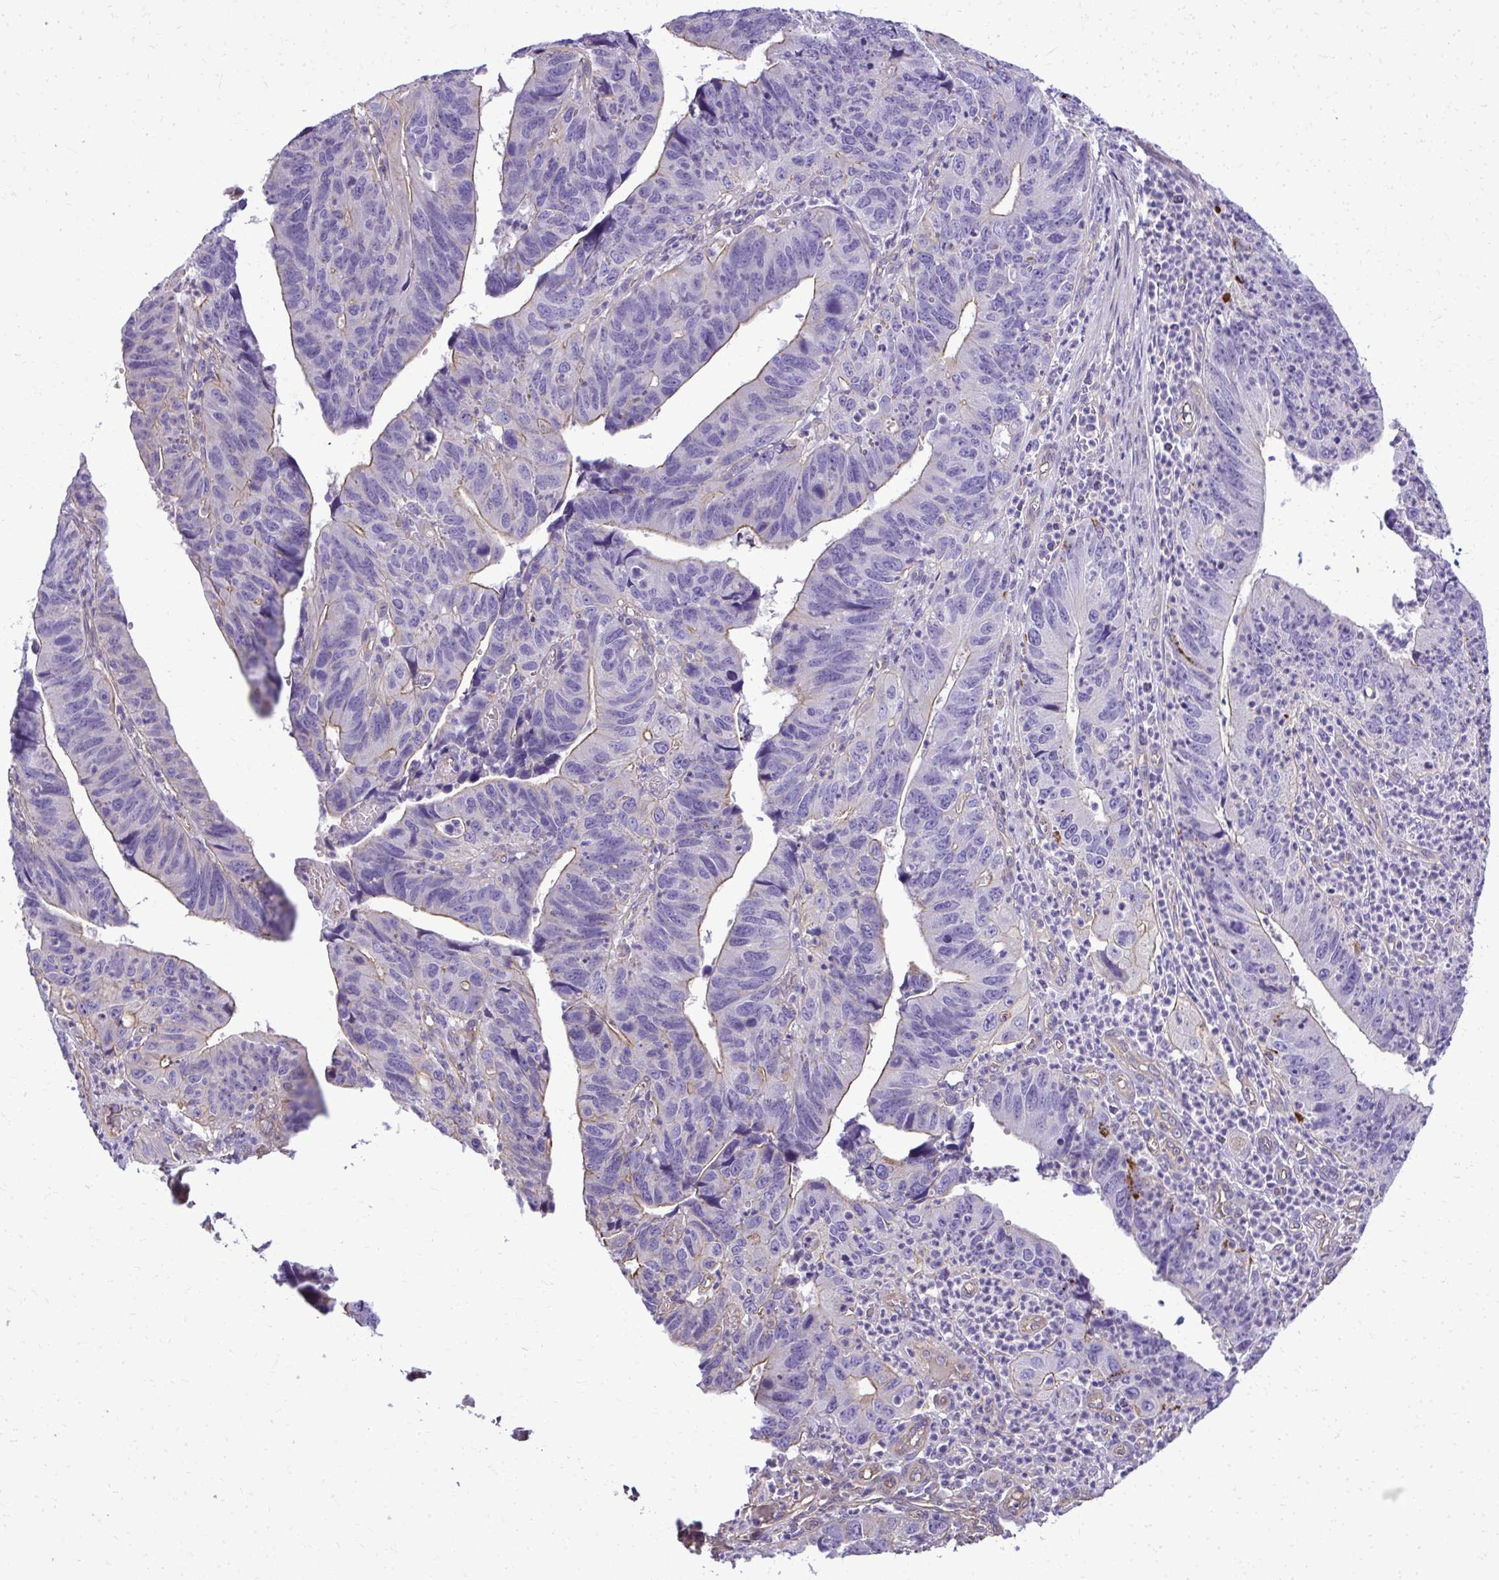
{"staining": {"intensity": "moderate", "quantity": "<25%", "location": "cytoplasmic/membranous"}, "tissue": "stomach cancer", "cell_type": "Tumor cells", "image_type": "cancer", "snomed": [{"axis": "morphology", "description": "Adenocarcinoma, NOS"}, {"axis": "topography", "description": "Stomach"}], "caption": "An immunohistochemistry histopathology image of neoplastic tissue is shown. Protein staining in brown highlights moderate cytoplasmic/membranous positivity in adenocarcinoma (stomach) within tumor cells. (IHC, brightfield microscopy, high magnification).", "gene": "RUNDC3B", "patient": {"sex": "male", "age": 59}}